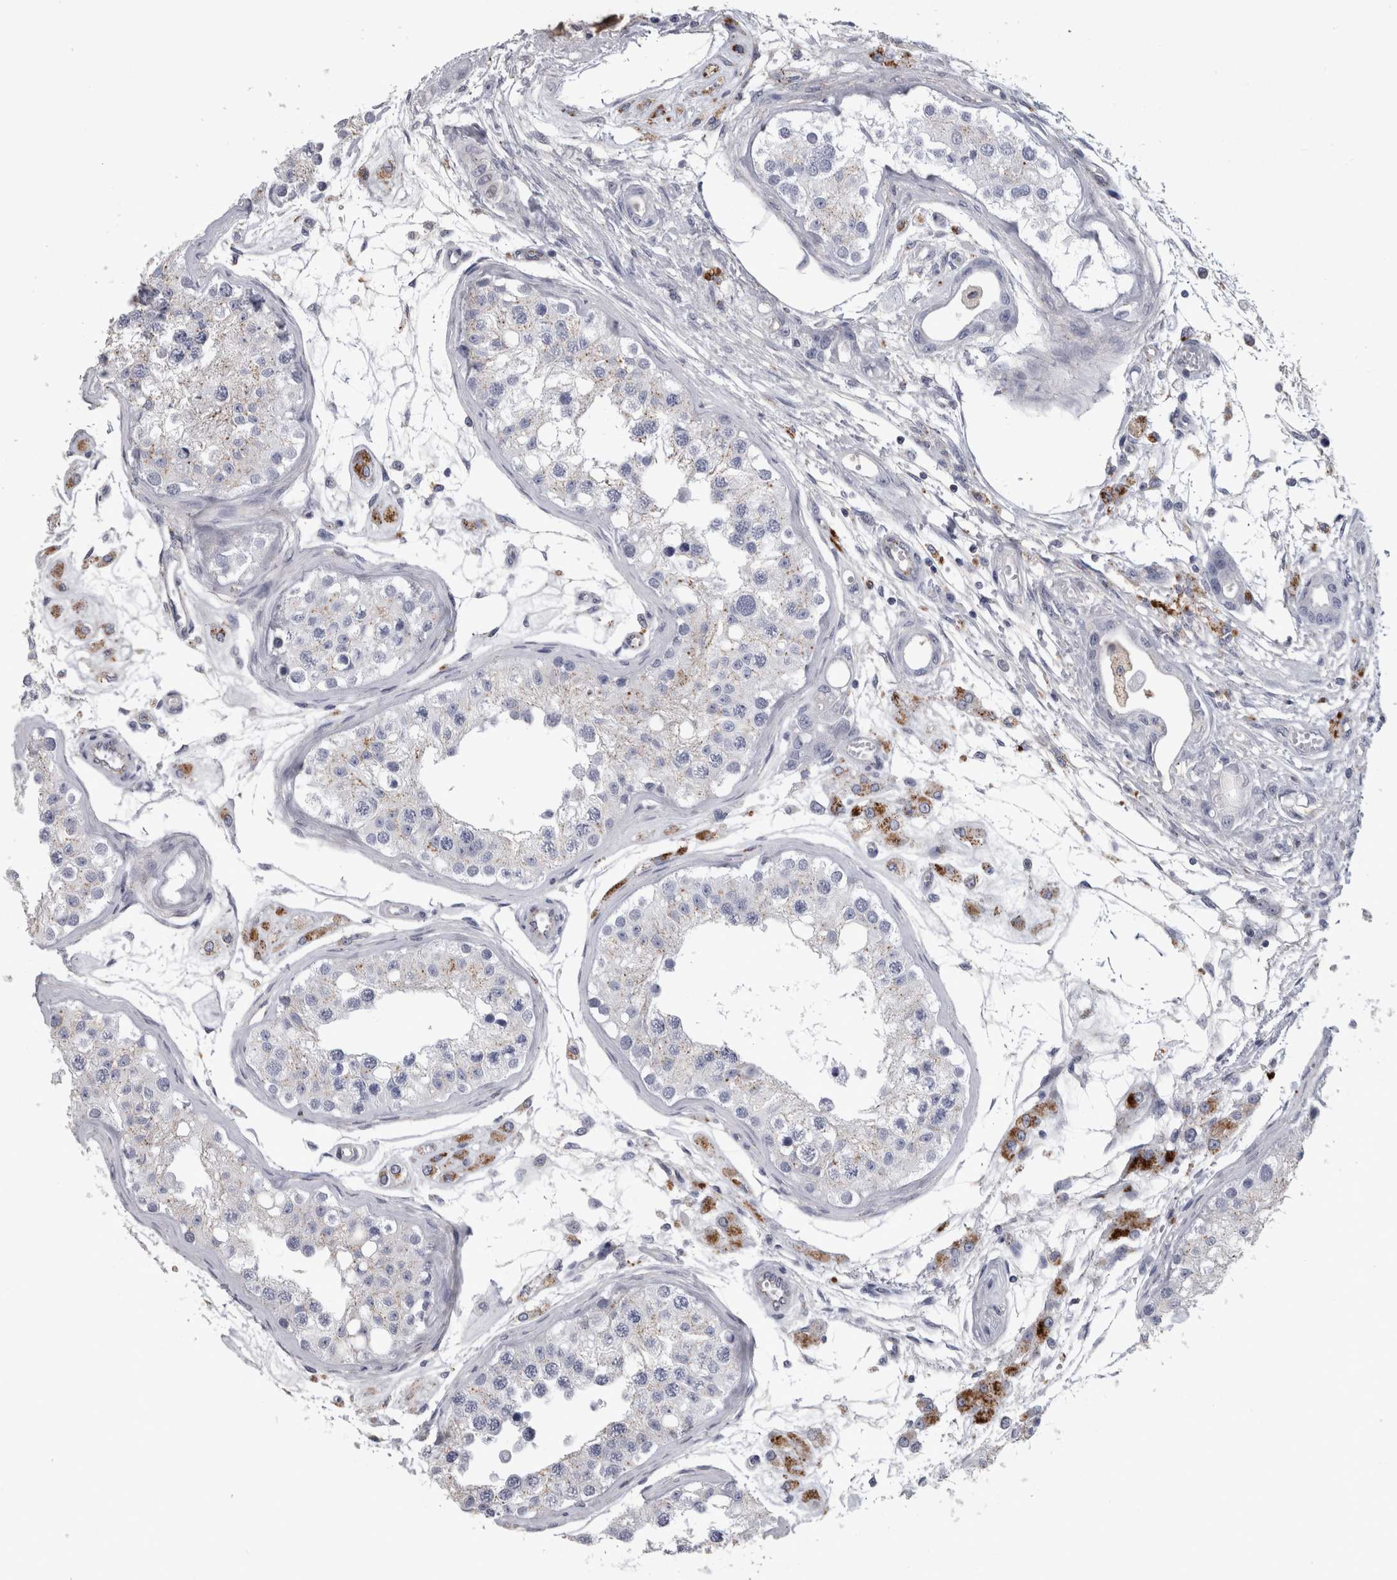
{"staining": {"intensity": "weak", "quantity": "<25%", "location": "cytoplasmic/membranous"}, "tissue": "testis", "cell_type": "Cells in seminiferous ducts", "image_type": "normal", "snomed": [{"axis": "morphology", "description": "Normal tissue, NOS"}, {"axis": "morphology", "description": "Adenocarcinoma, metastatic, NOS"}, {"axis": "topography", "description": "Testis"}], "caption": "This is an immunohistochemistry micrograph of benign human testis. There is no expression in cells in seminiferous ducts.", "gene": "DPP7", "patient": {"sex": "male", "age": 26}}